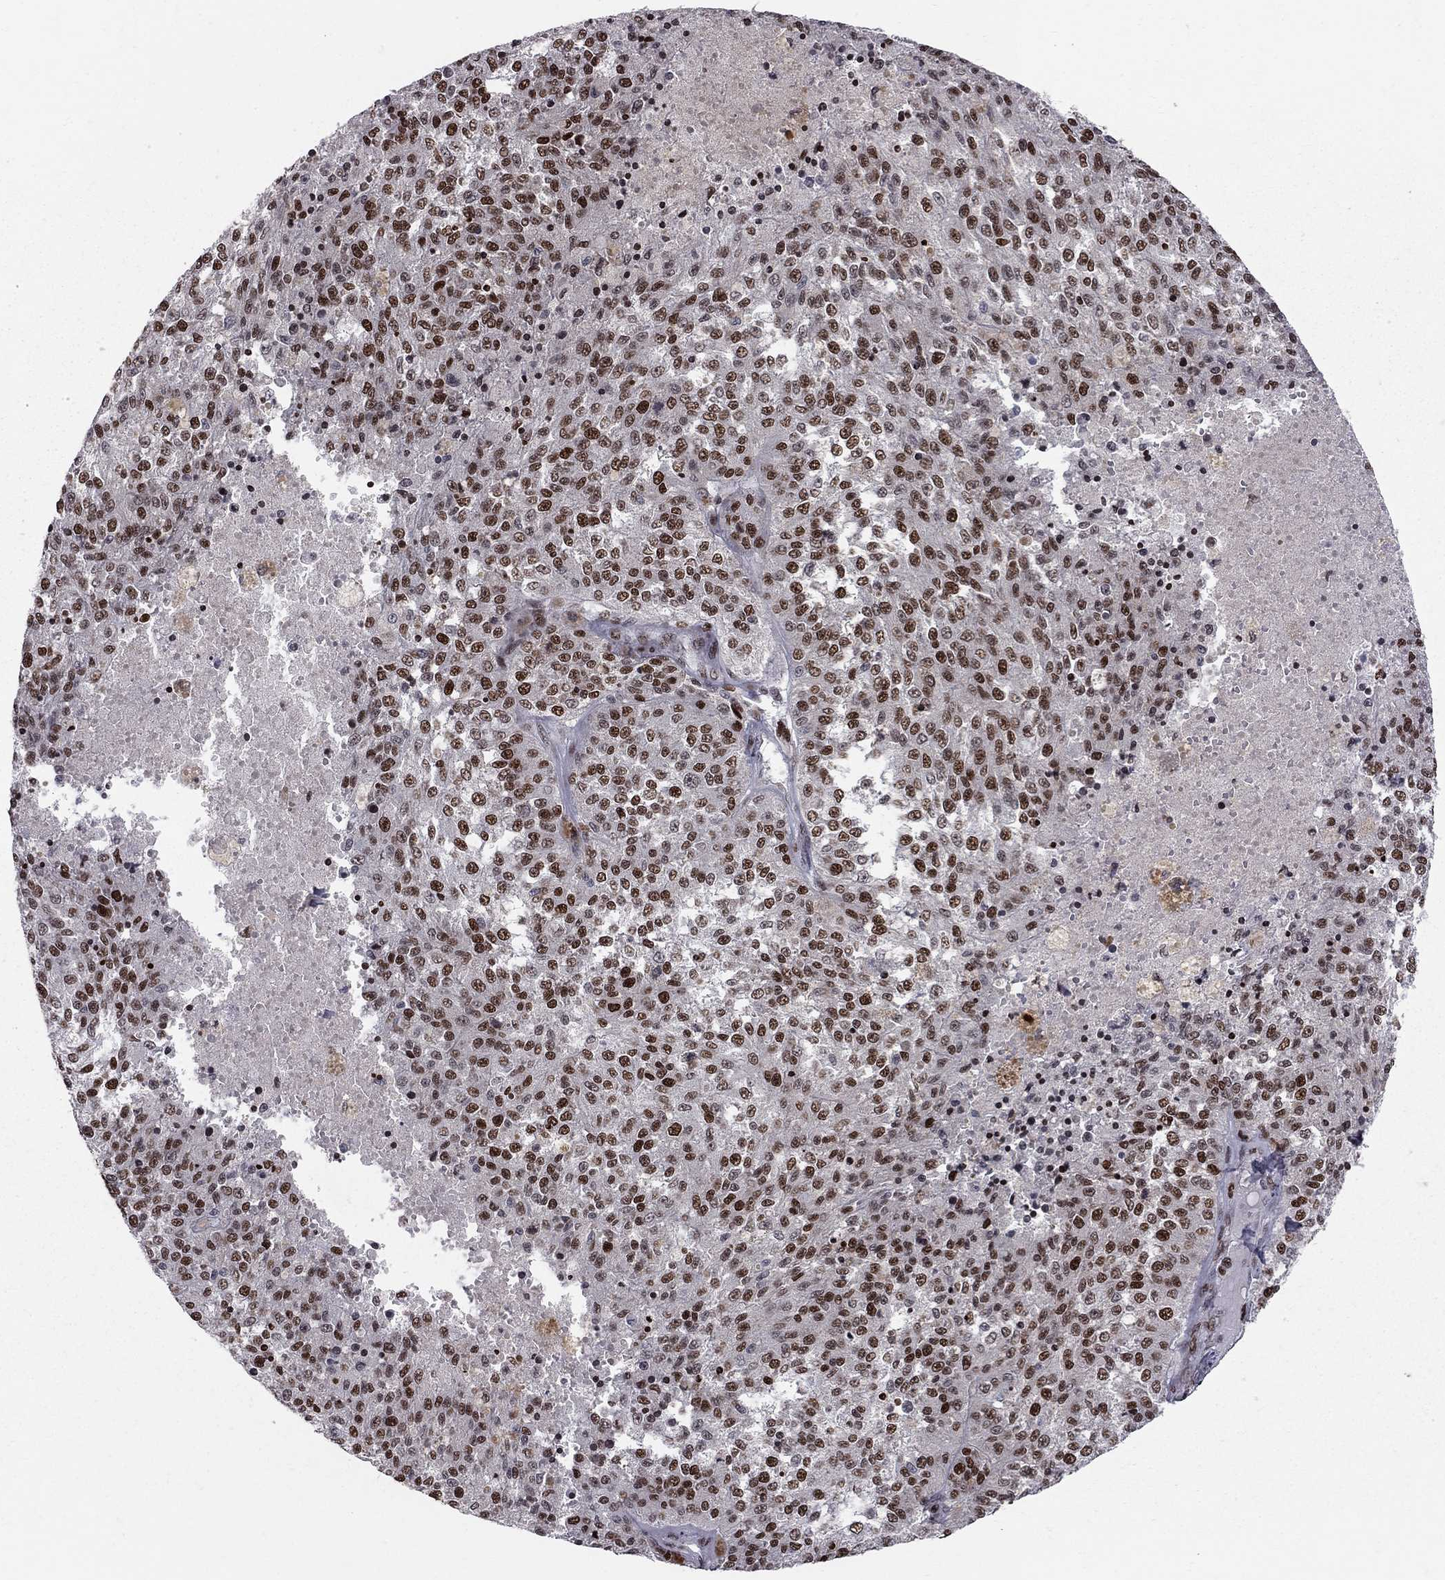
{"staining": {"intensity": "strong", "quantity": ">75%", "location": "nuclear"}, "tissue": "melanoma", "cell_type": "Tumor cells", "image_type": "cancer", "snomed": [{"axis": "morphology", "description": "Malignant melanoma, Metastatic site"}, {"axis": "topography", "description": "Lymph node"}], "caption": "Immunohistochemistry (DAB) staining of human malignant melanoma (metastatic site) reveals strong nuclear protein staining in about >75% of tumor cells.", "gene": "RNASEH2C", "patient": {"sex": "female", "age": 64}}